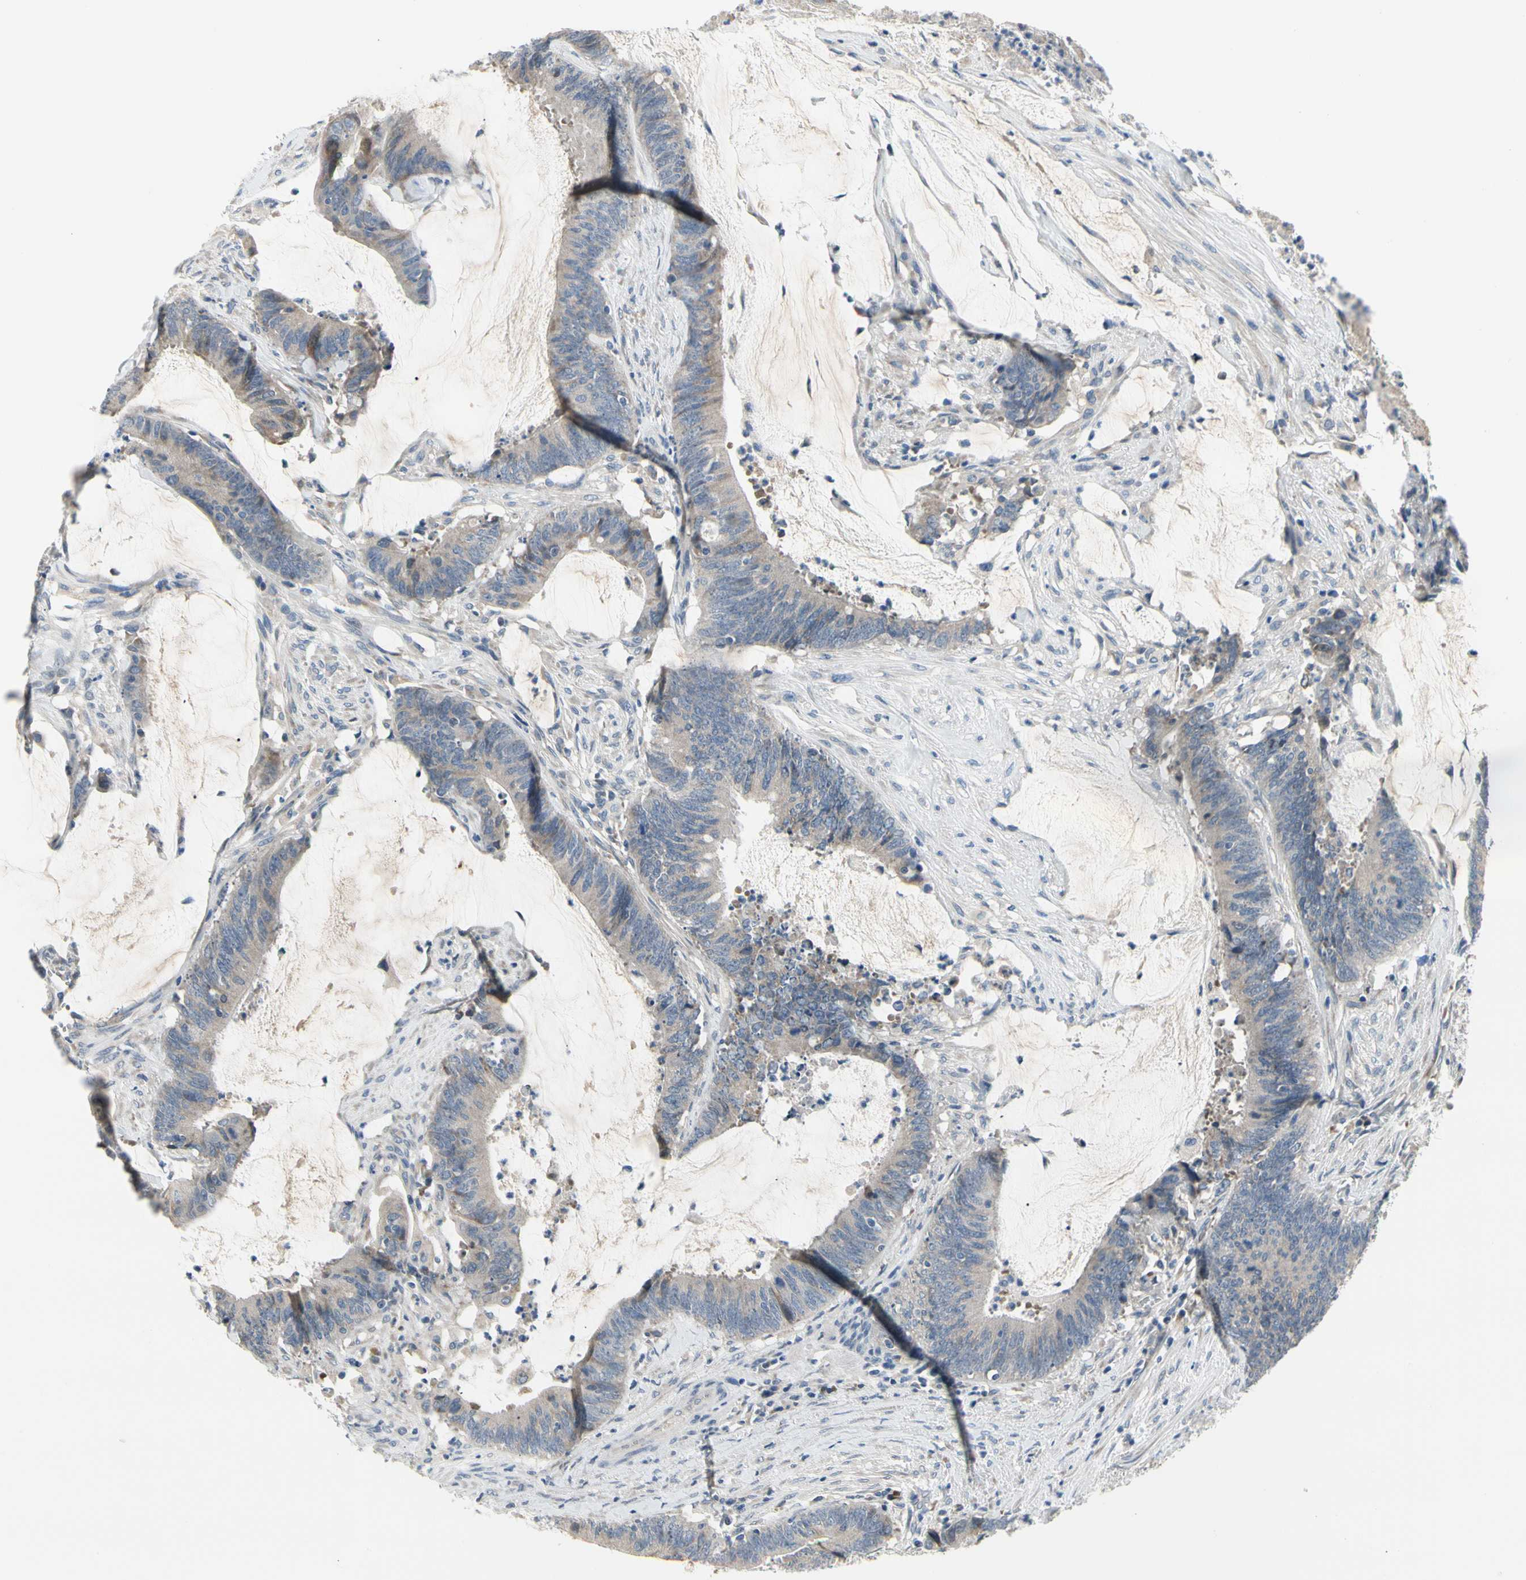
{"staining": {"intensity": "weak", "quantity": "<25%", "location": "cytoplasmic/membranous"}, "tissue": "colorectal cancer", "cell_type": "Tumor cells", "image_type": "cancer", "snomed": [{"axis": "morphology", "description": "Adenocarcinoma, NOS"}, {"axis": "topography", "description": "Rectum"}], "caption": "Tumor cells are negative for brown protein staining in colorectal cancer (adenocarcinoma).", "gene": "NFASC", "patient": {"sex": "female", "age": 66}}